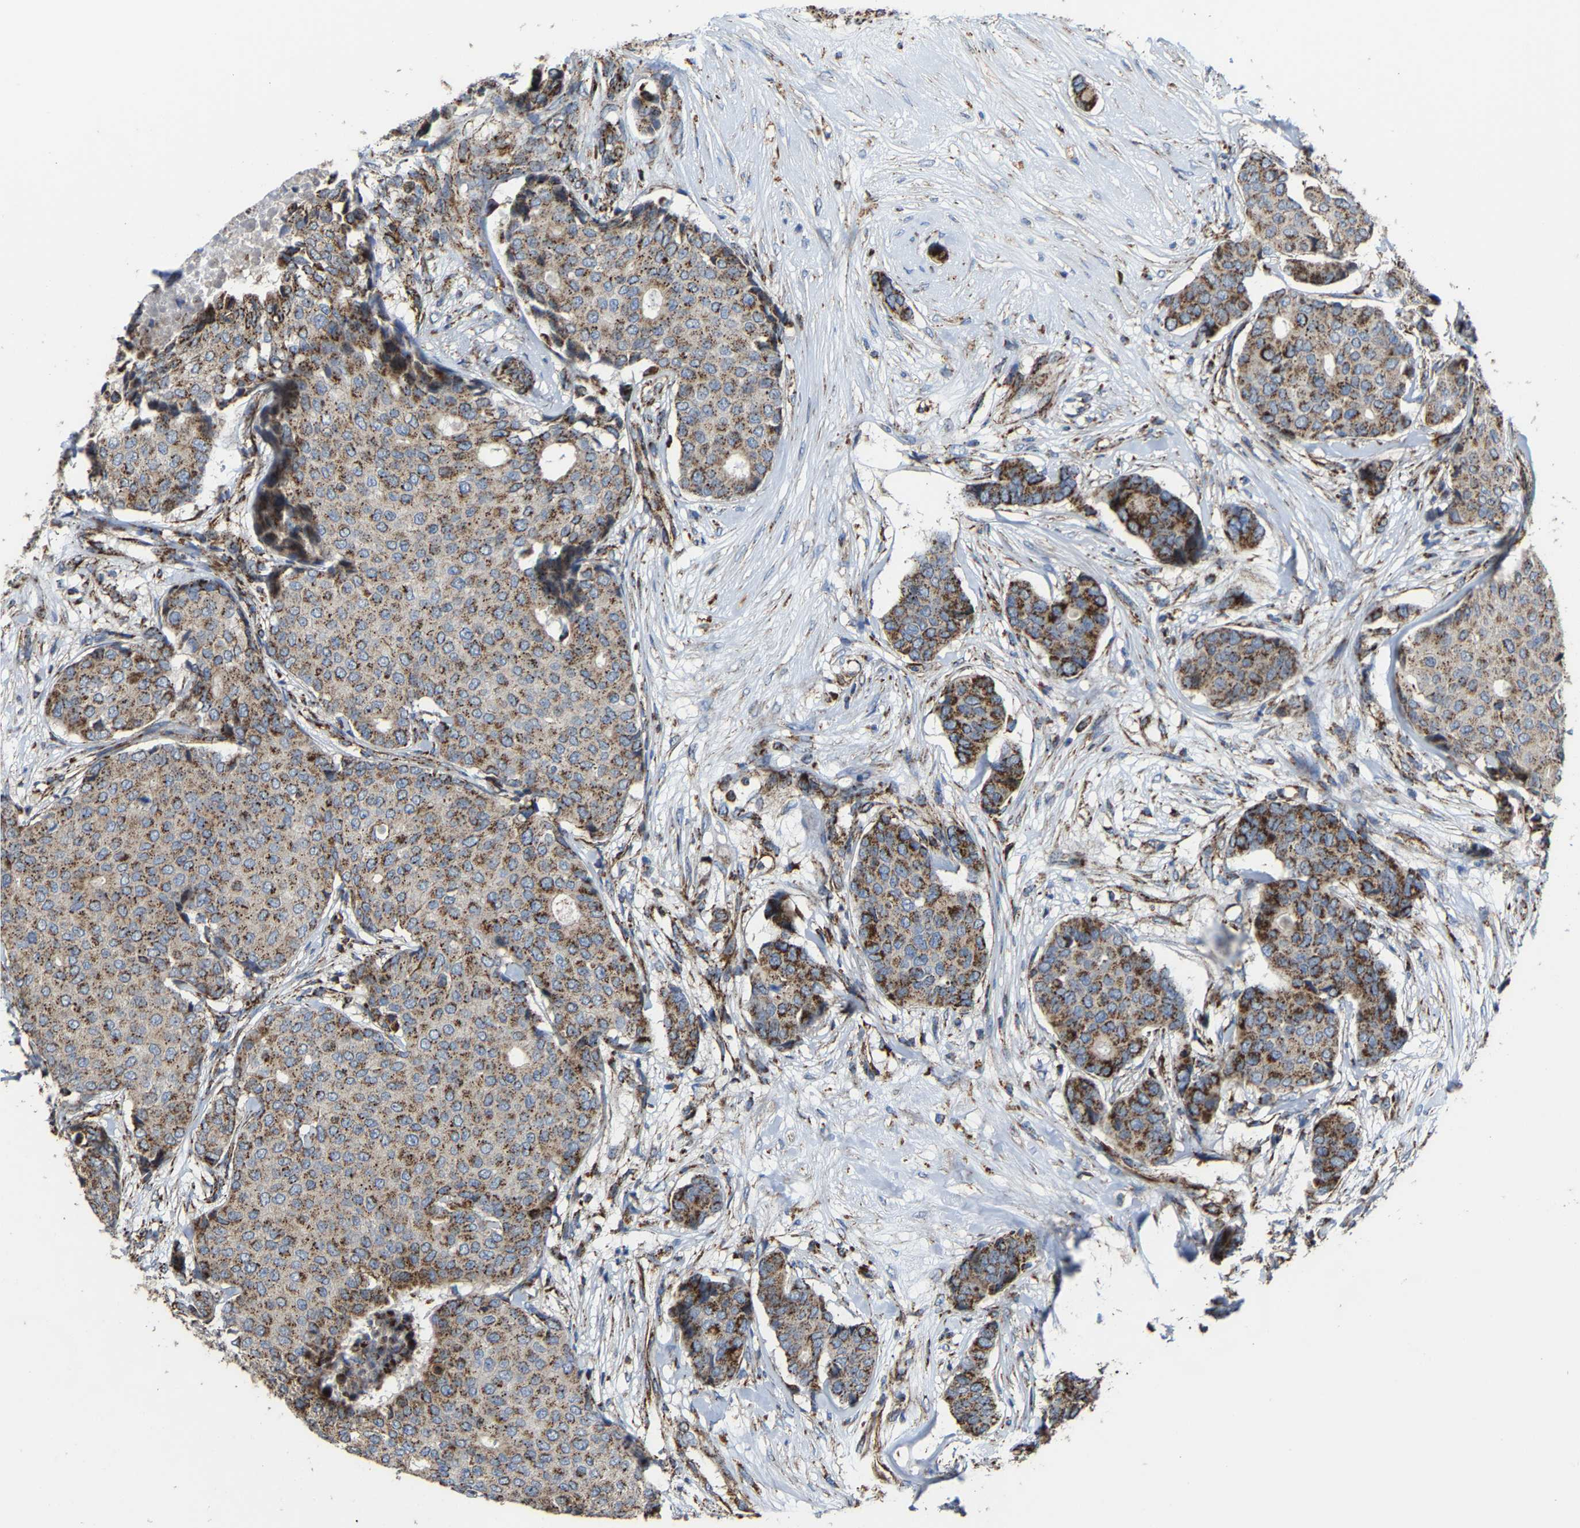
{"staining": {"intensity": "moderate", "quantity": ">75%", "location": "cytoplasmic/membranous"}, "tissue": "breast cancer", "cell_type": "Tumor cells", "image_type": "cancer", "snomed": [{"axis": "morphology", "description": "Duct carcinoma"}, {"axis": "topography", "description": "Breast"}], "caption": "Human infiltrating ductal carcinoma (breast) stained with a brown dye reveals moderate cytoplasmic/membranous positive expression in about >75% of tumor cells.", "gene": "NDUFV3", "patient": {"sex": "female", "age": 75}}